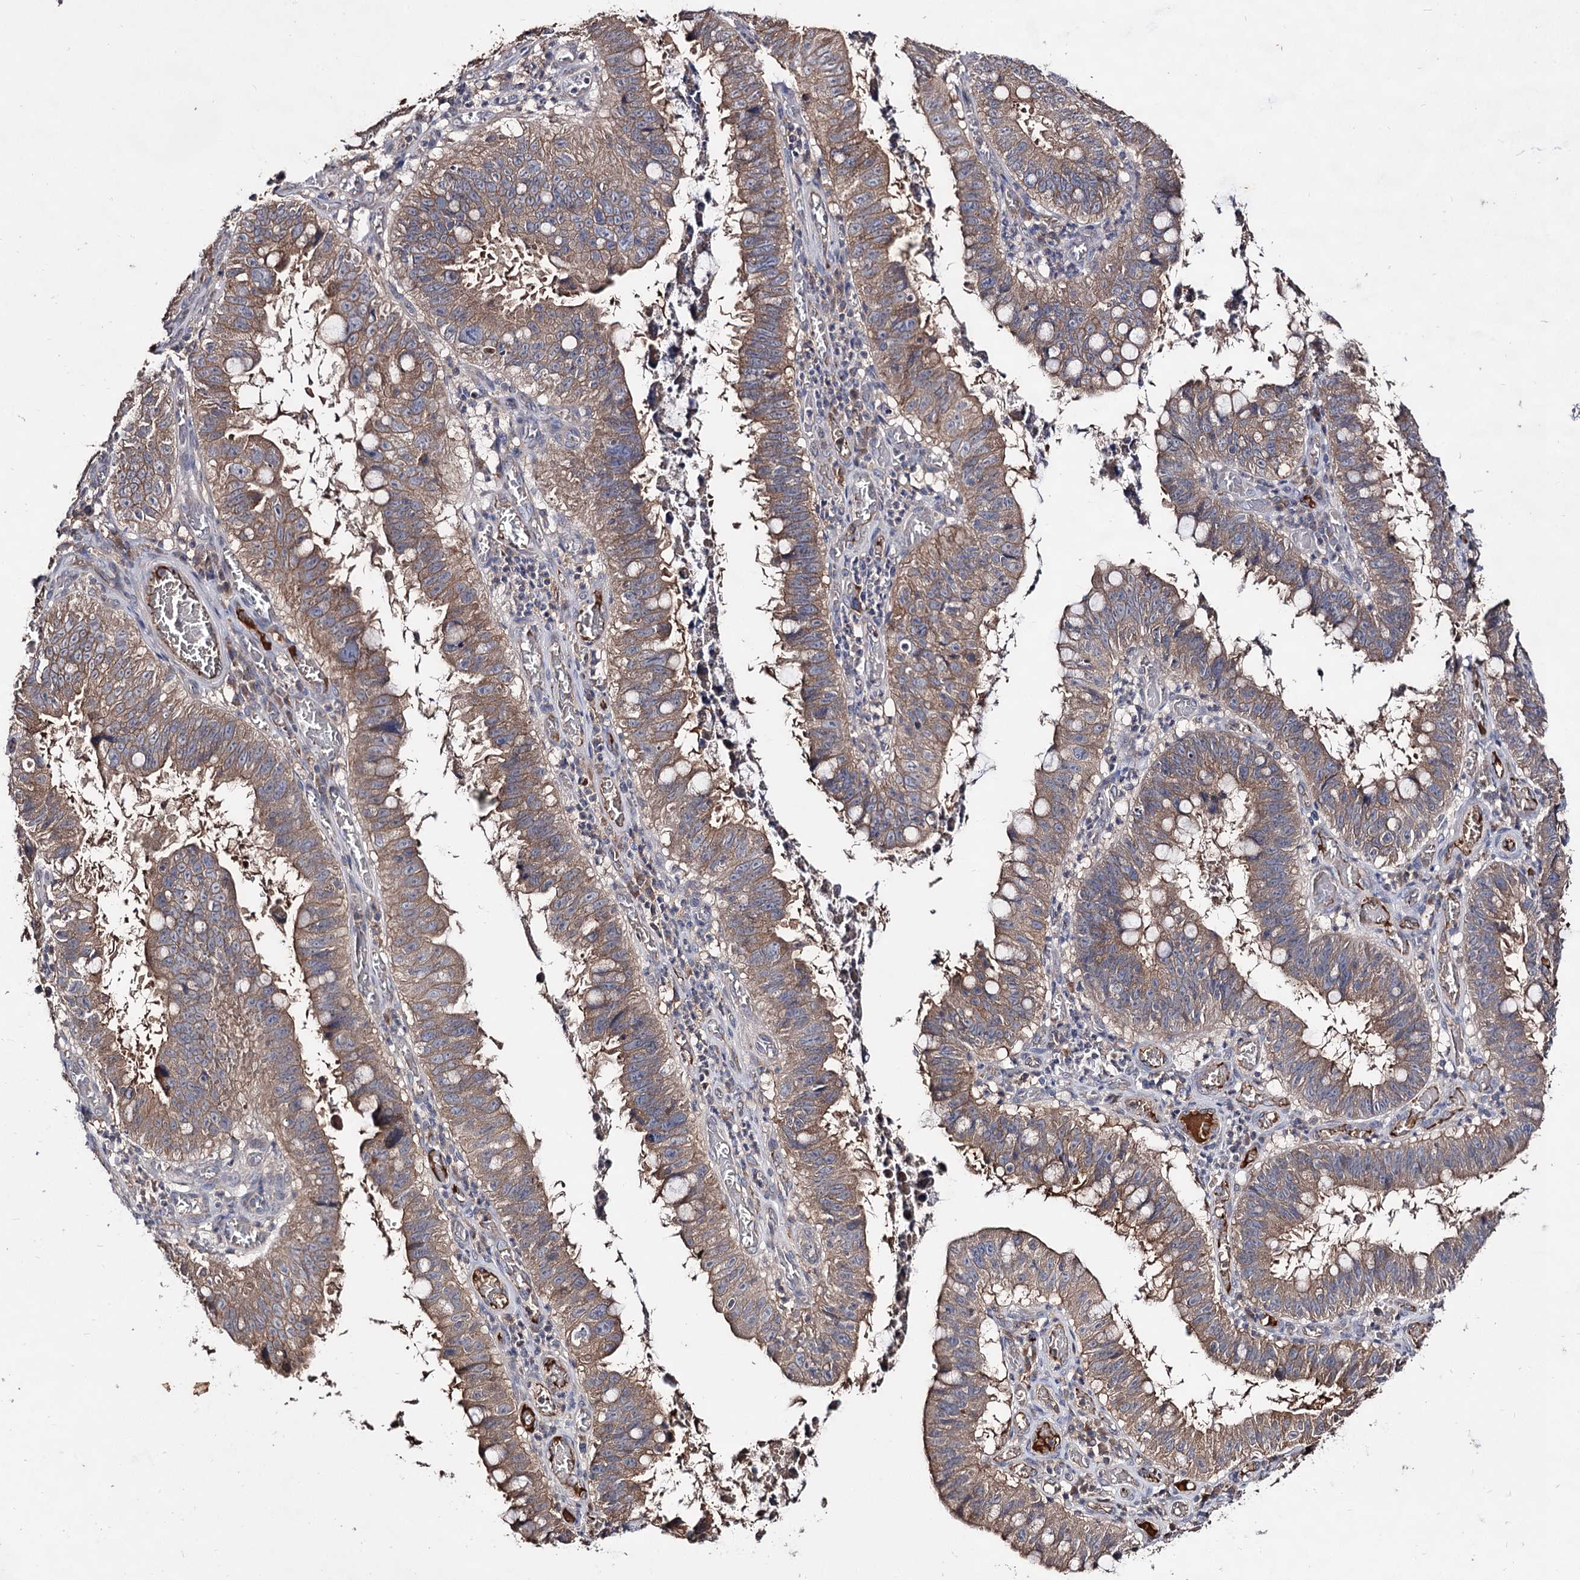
{"staining": {"intensity": "moderate", "quantity": ">75%", "location": "cytoplasmic/membranous"}, "tissue": "stomach cancer", "cell_type": "Tumor cells", "image_type": "cancer", "snomed": [{"axis": "morphology", "description": "Adenocarcinoma, NOS"}, {"axis": "topography", "description": "Stomach"}], "caption": "Stomach cancer stained with a protein marker reveals moderate staining in tumor cells.", "gene": "ARFIP2", "patient": {"sex": "male", "age": 59}}